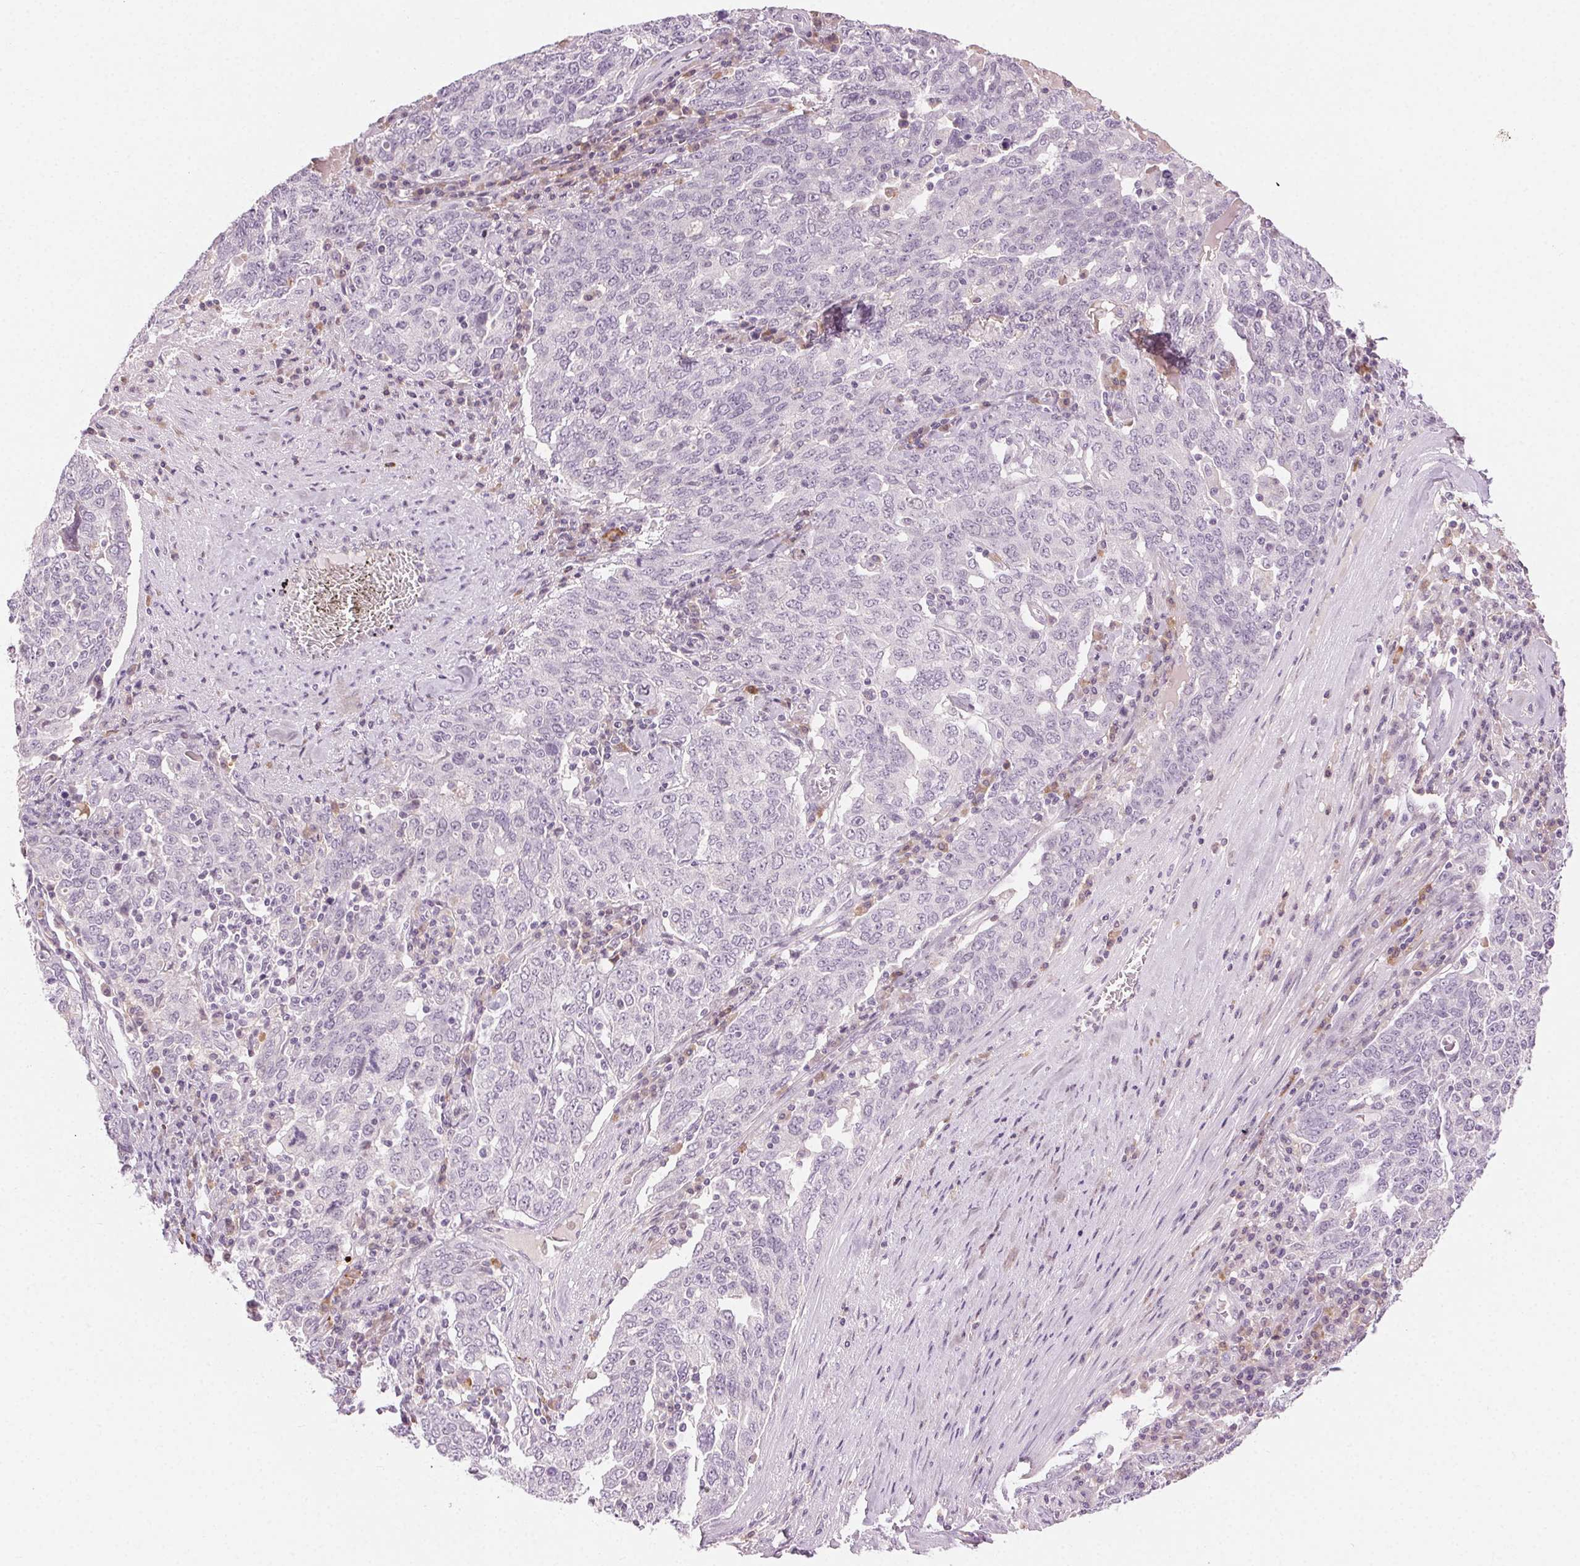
{"staining": {"intensity": "negative", "quantity": "none", "location": "none"}, "tissue": "ovarian cancer", "cell_type": "Tumor cells", "image_type": "cancer", "snomed": [{"axis": "morphology", "description": "Carcinoma, endometroid"}, {"axis": "topography", "description": "Ovary"}], "caption": "Ovarian cancer was stained to show a protein in brown. There is no significant staining in tumor cells. (Brightfield microscopy of DAB (3,3'-diaminobenzidine) immunohistochemistry (IHC) at high magnification).", "gene": "HSF5", "patient": {"sex": "female", "age": 62}}